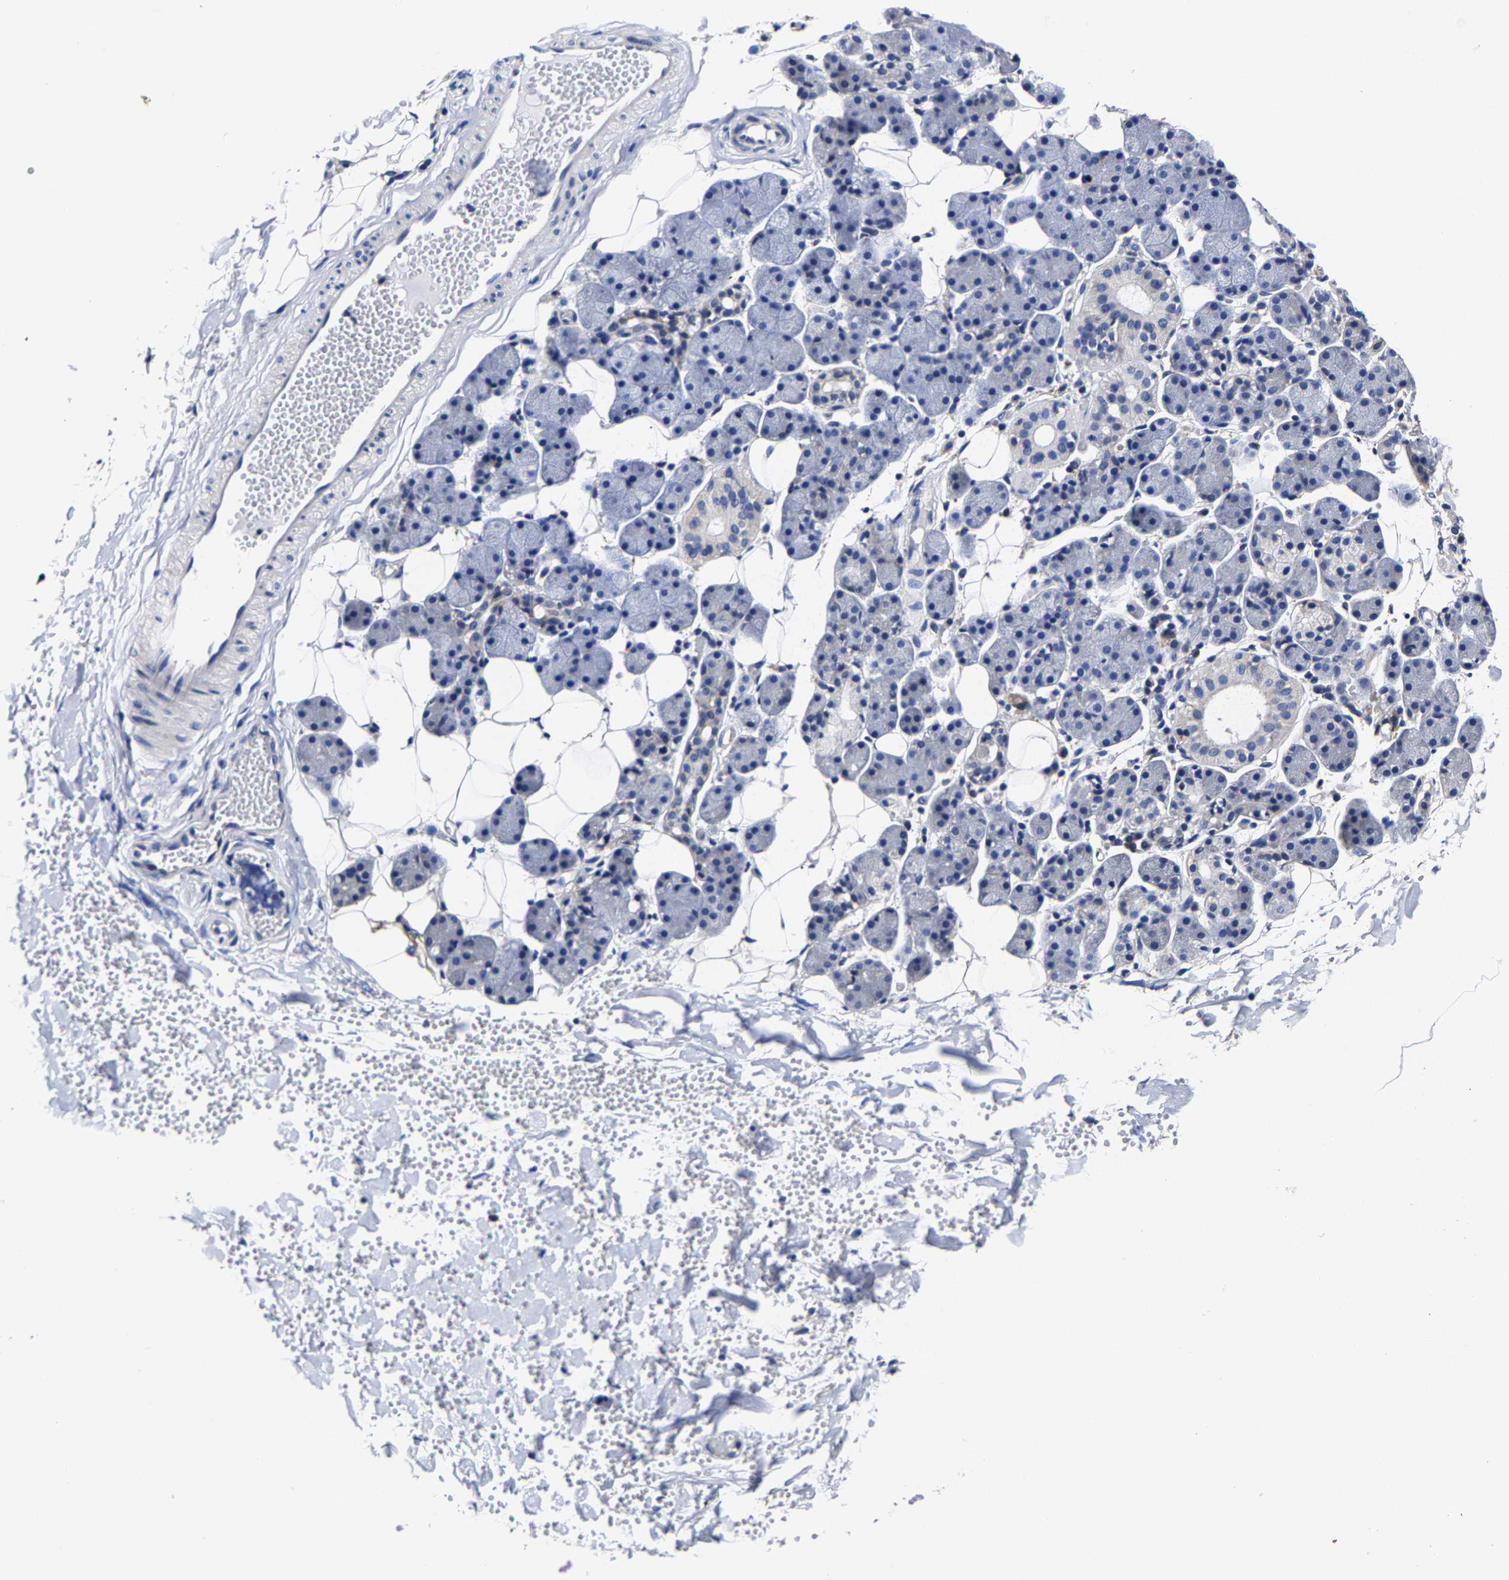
{"staining": {"intensity": "negative", "quantity": "none", "location": "none"}, "tissue": "salivary gland", "cell_type": "Glandular cells", "image_type": "normal", "snomed": [{"axis": "morphology", "description": "Normal tissue, NOS"}, {"axis": "topography", "description": "Salivary gland"}], "caption": "A high-resolution micrograph shows immunohistochemistry staining of unremarkable salivary gland, which displays no significant staining in glandular cells.", "gene": "AASS", "patient": {"sex": "female", "age": 33}}